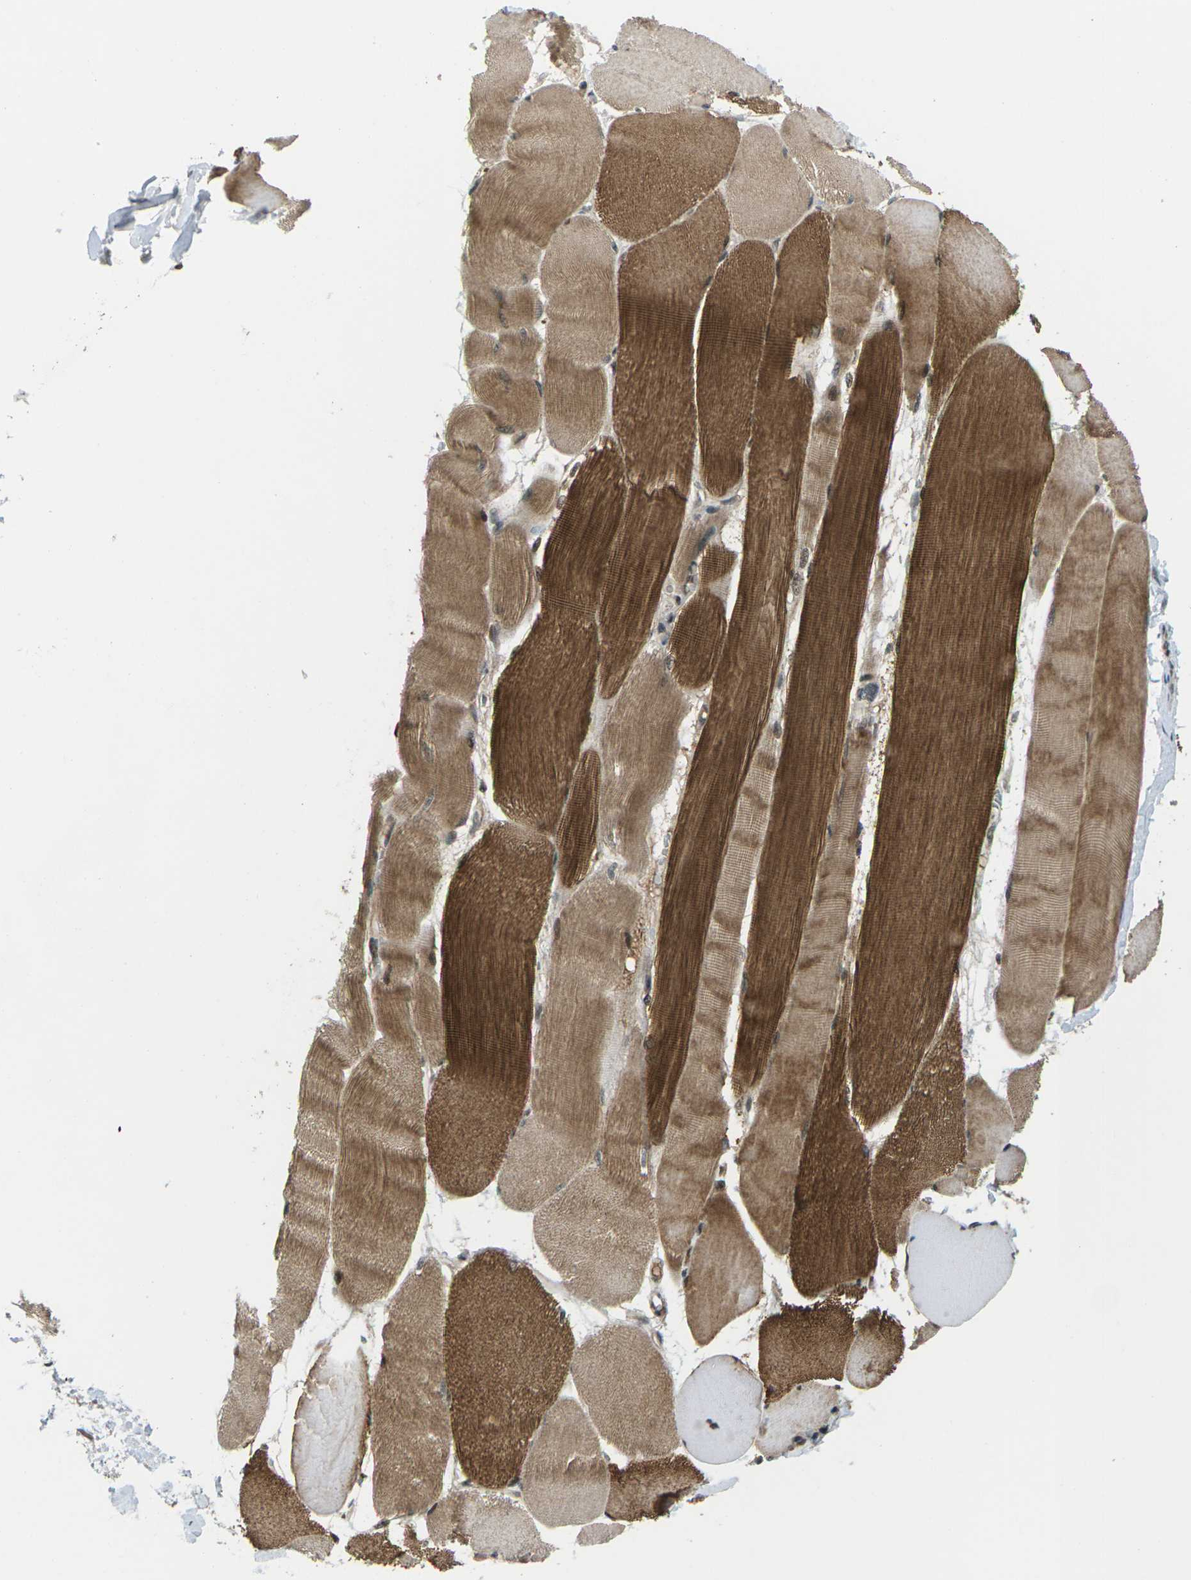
{"staining": {"intensity": "strong", "quantity": ">75%", "location": "cytoplasmic/membranous,nuclear"}, "tissue": "skeletal muscle", "cell_type": "Myocytes", "image_type": "normal", "snomed": [{"axis": "morphology", "description": "Normal tissue, NOS"}, {"axis": "morphology", "description": "Squamous cell carcinoma, NOS"}, {"axis": "topography", "description": "Skeletal muscle"}], "caption": "Immunohistochemistry histopathology image of unremarkable skeletal muscle stained for a protein (brown), which reveals high levels of strong cytoplasmic/membranous,nuclear staining in about >75% of myocytes.", "gene": "UBE2S", "patient": {"sex": "male", "age": 51}}